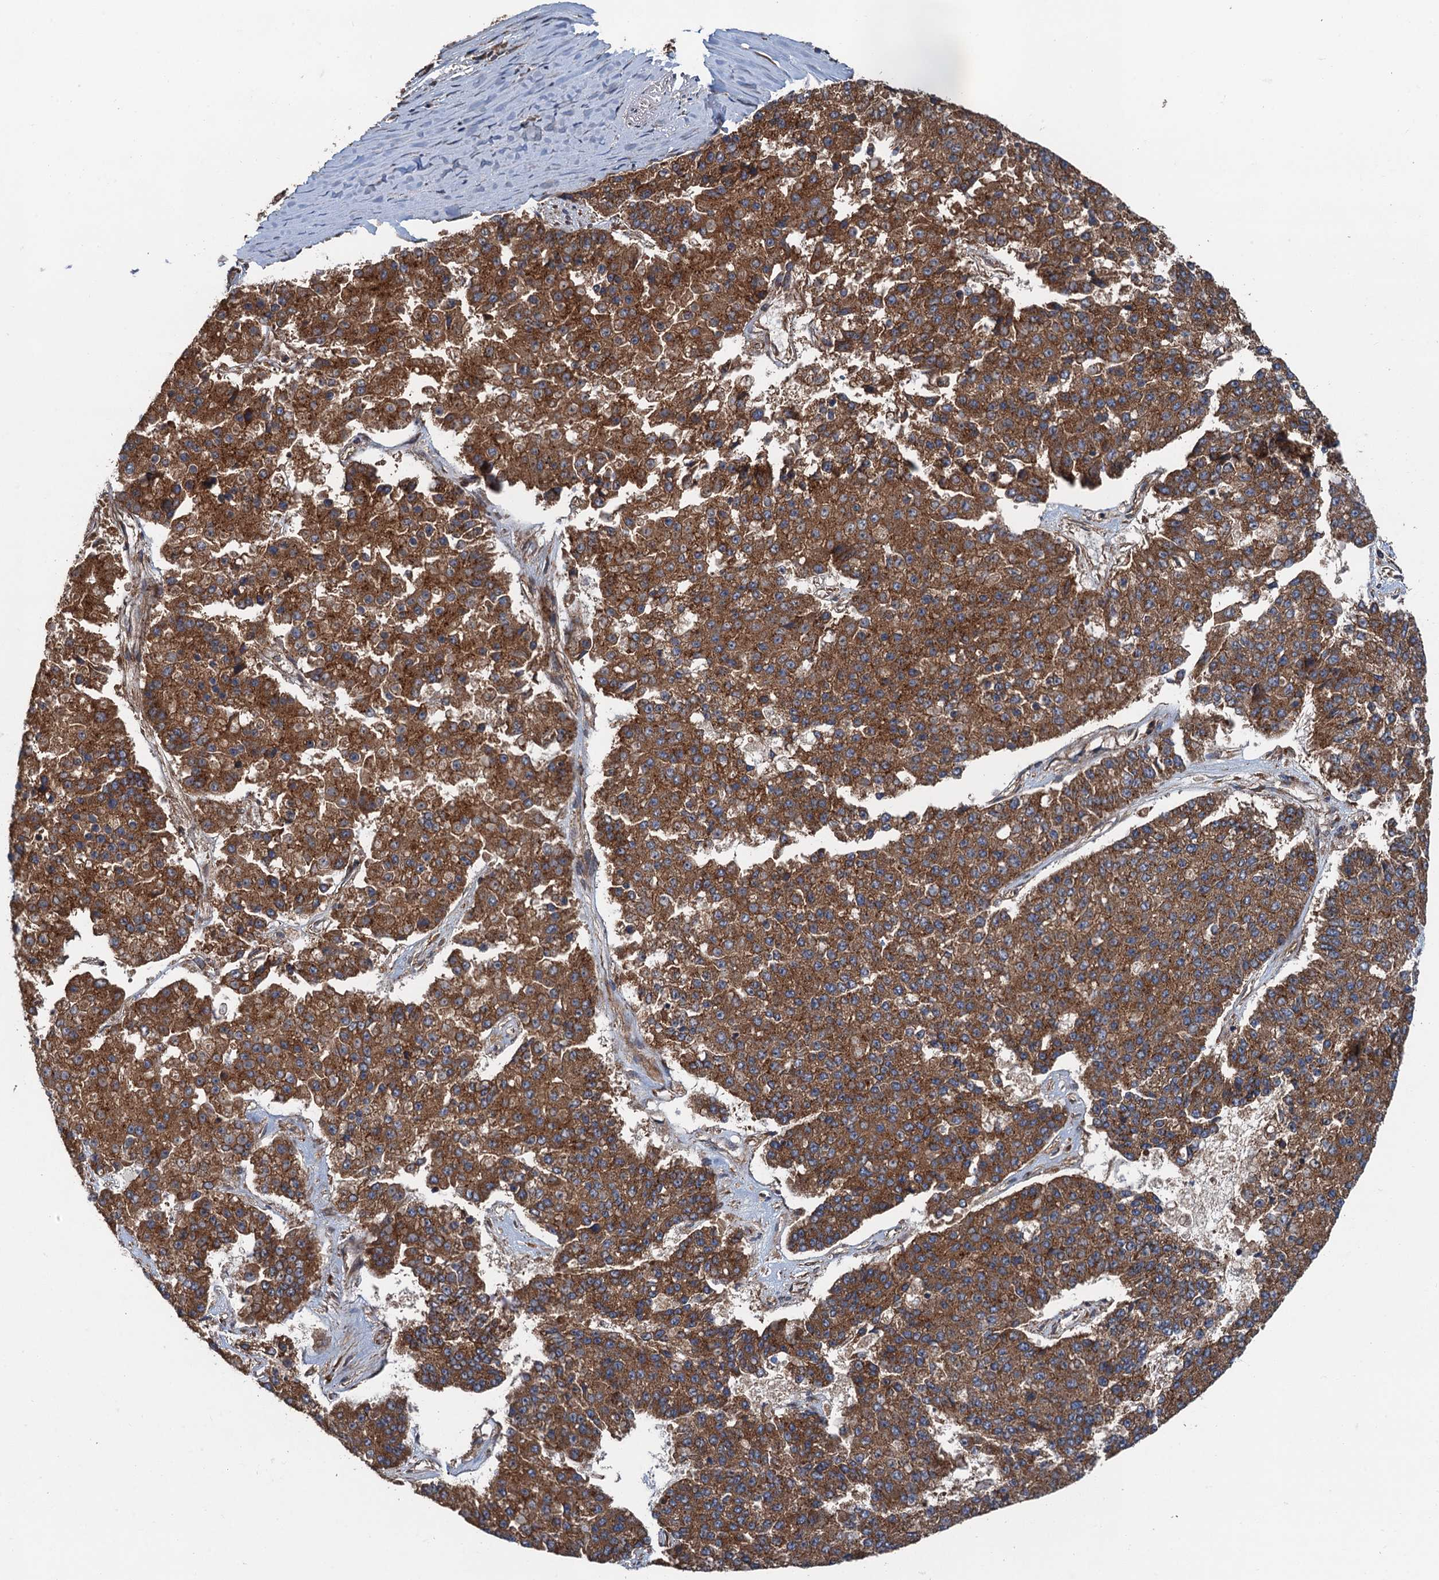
{"staining": {"intensity": "strong", "quantity": ">75%", "location": "cytoplasmic/membranous"}, "tissue": "pancreatic cancer", "cell_type": "Tumor cells", "image_type": "cancer", "snomed": [{"axis": "morphology", "description": "Adenocarcinoma, NOS"}, {"axis": "topography", "description": "Pancreas"}], "caption": "A high amount of strong cytoplasmic/membranous expression is present in approximately >75% of tumor cells in pancreatic cancer tissue. (Stains: DAB (3,3'-diaminobenzidine) in brown, nuclei in blue, Microscopy: brightfield microscopy at high magnification).", "gene": "COG3", "patient": {"sex": "male", "age": 50}}